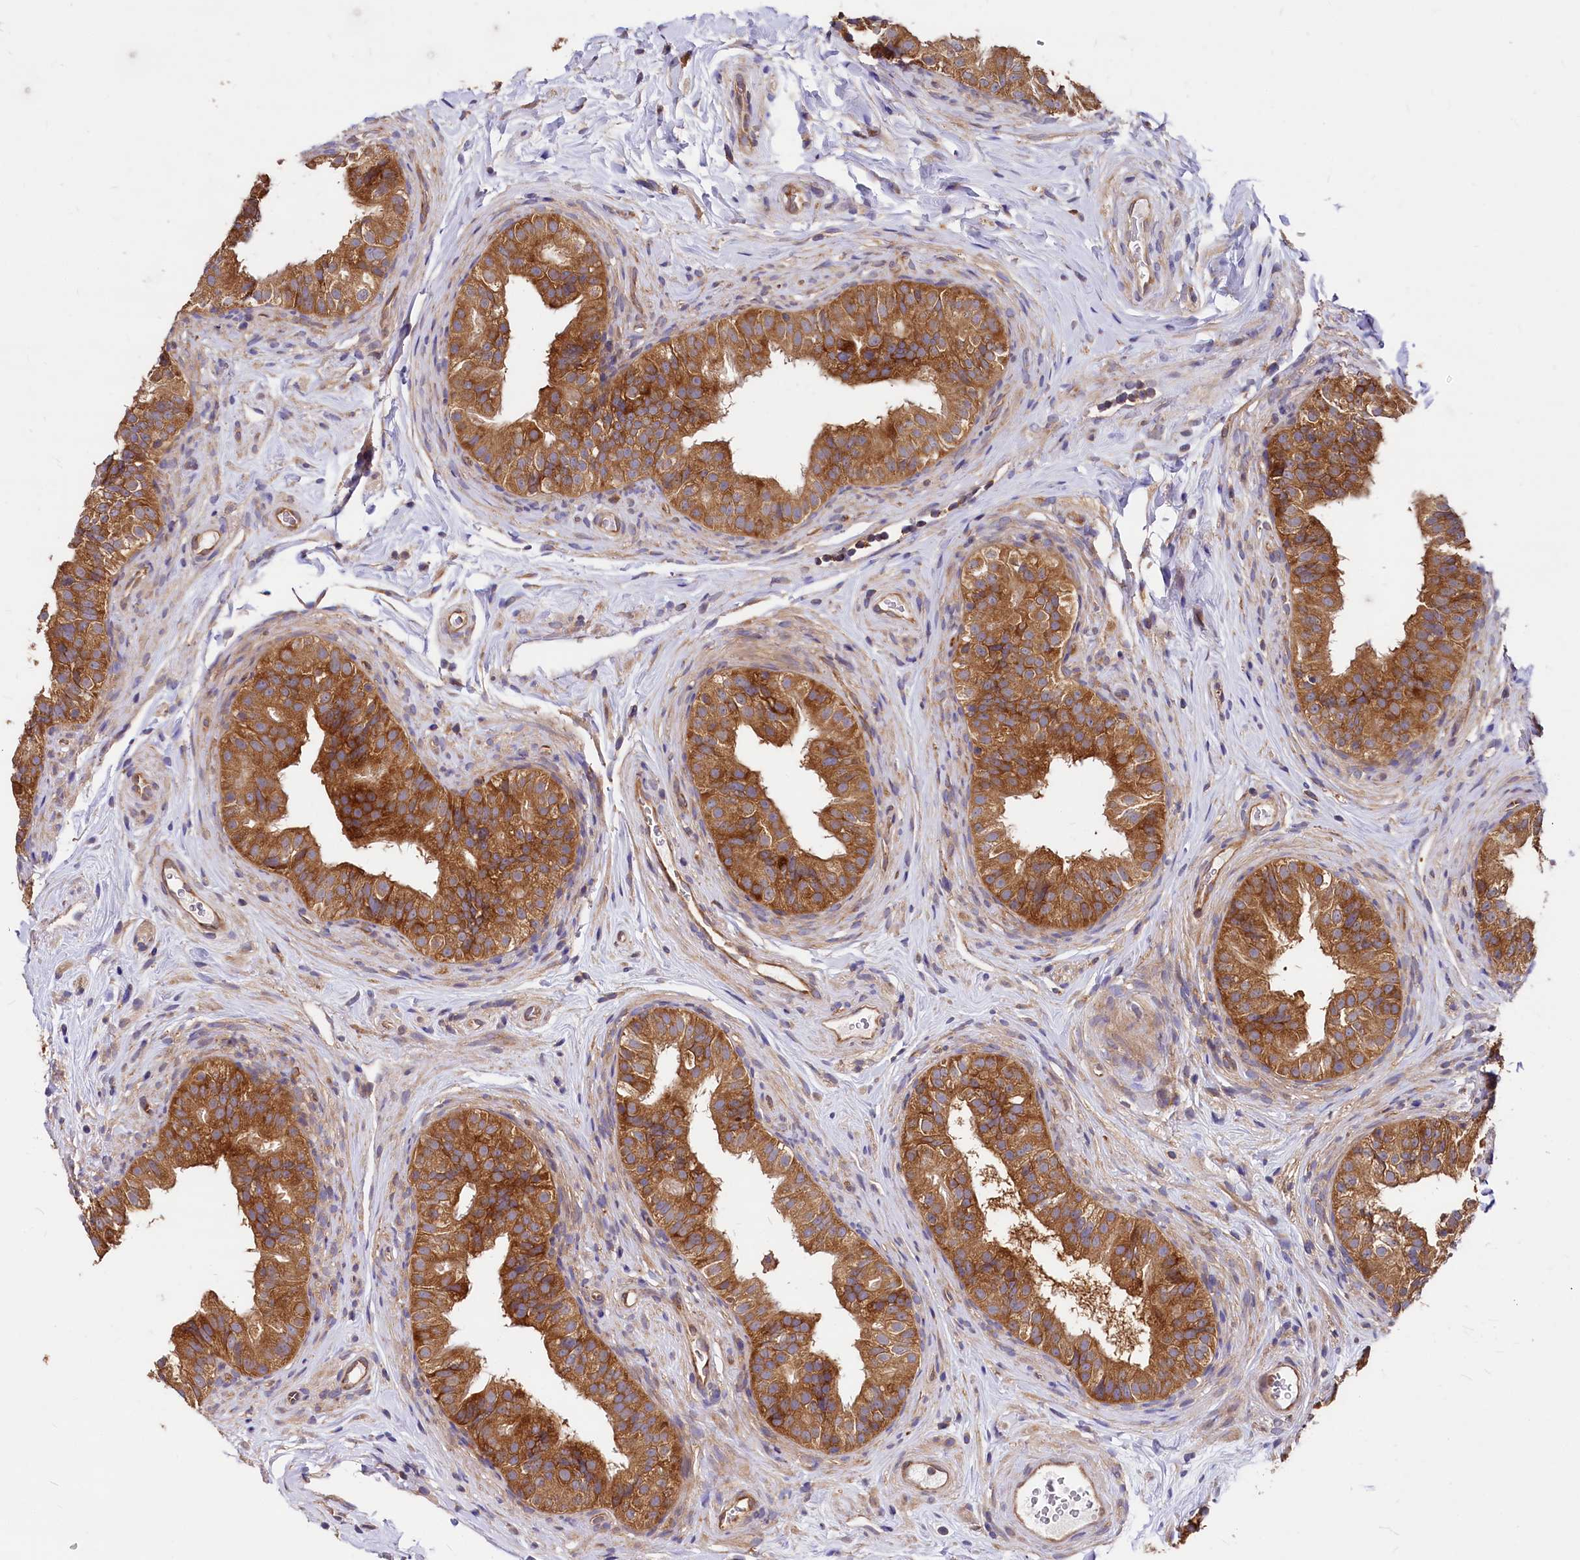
{"staining": {"intensity": "strong", "quantity": "25%-75%", "location": "cytoplasmic/membranous"}, "tissue": "epididymis", "cell_type": "Glandular cells", "image_type": "normal", "snomed": [{"axis": "morphology", "description": "Normal tissue, NOS"}, {"axis": "topography", "description": "Epididymis"}], "caption": "High-power microscopy captured an immunohistochemistry (IHC) histopathology image of unremarkable epididymis, revealing strong cytoplasmic/membranous staining in about 25%-75% of glandular cells.", "gene": "EIF2B2", "patient": {"sex": "male", "age": 49}}